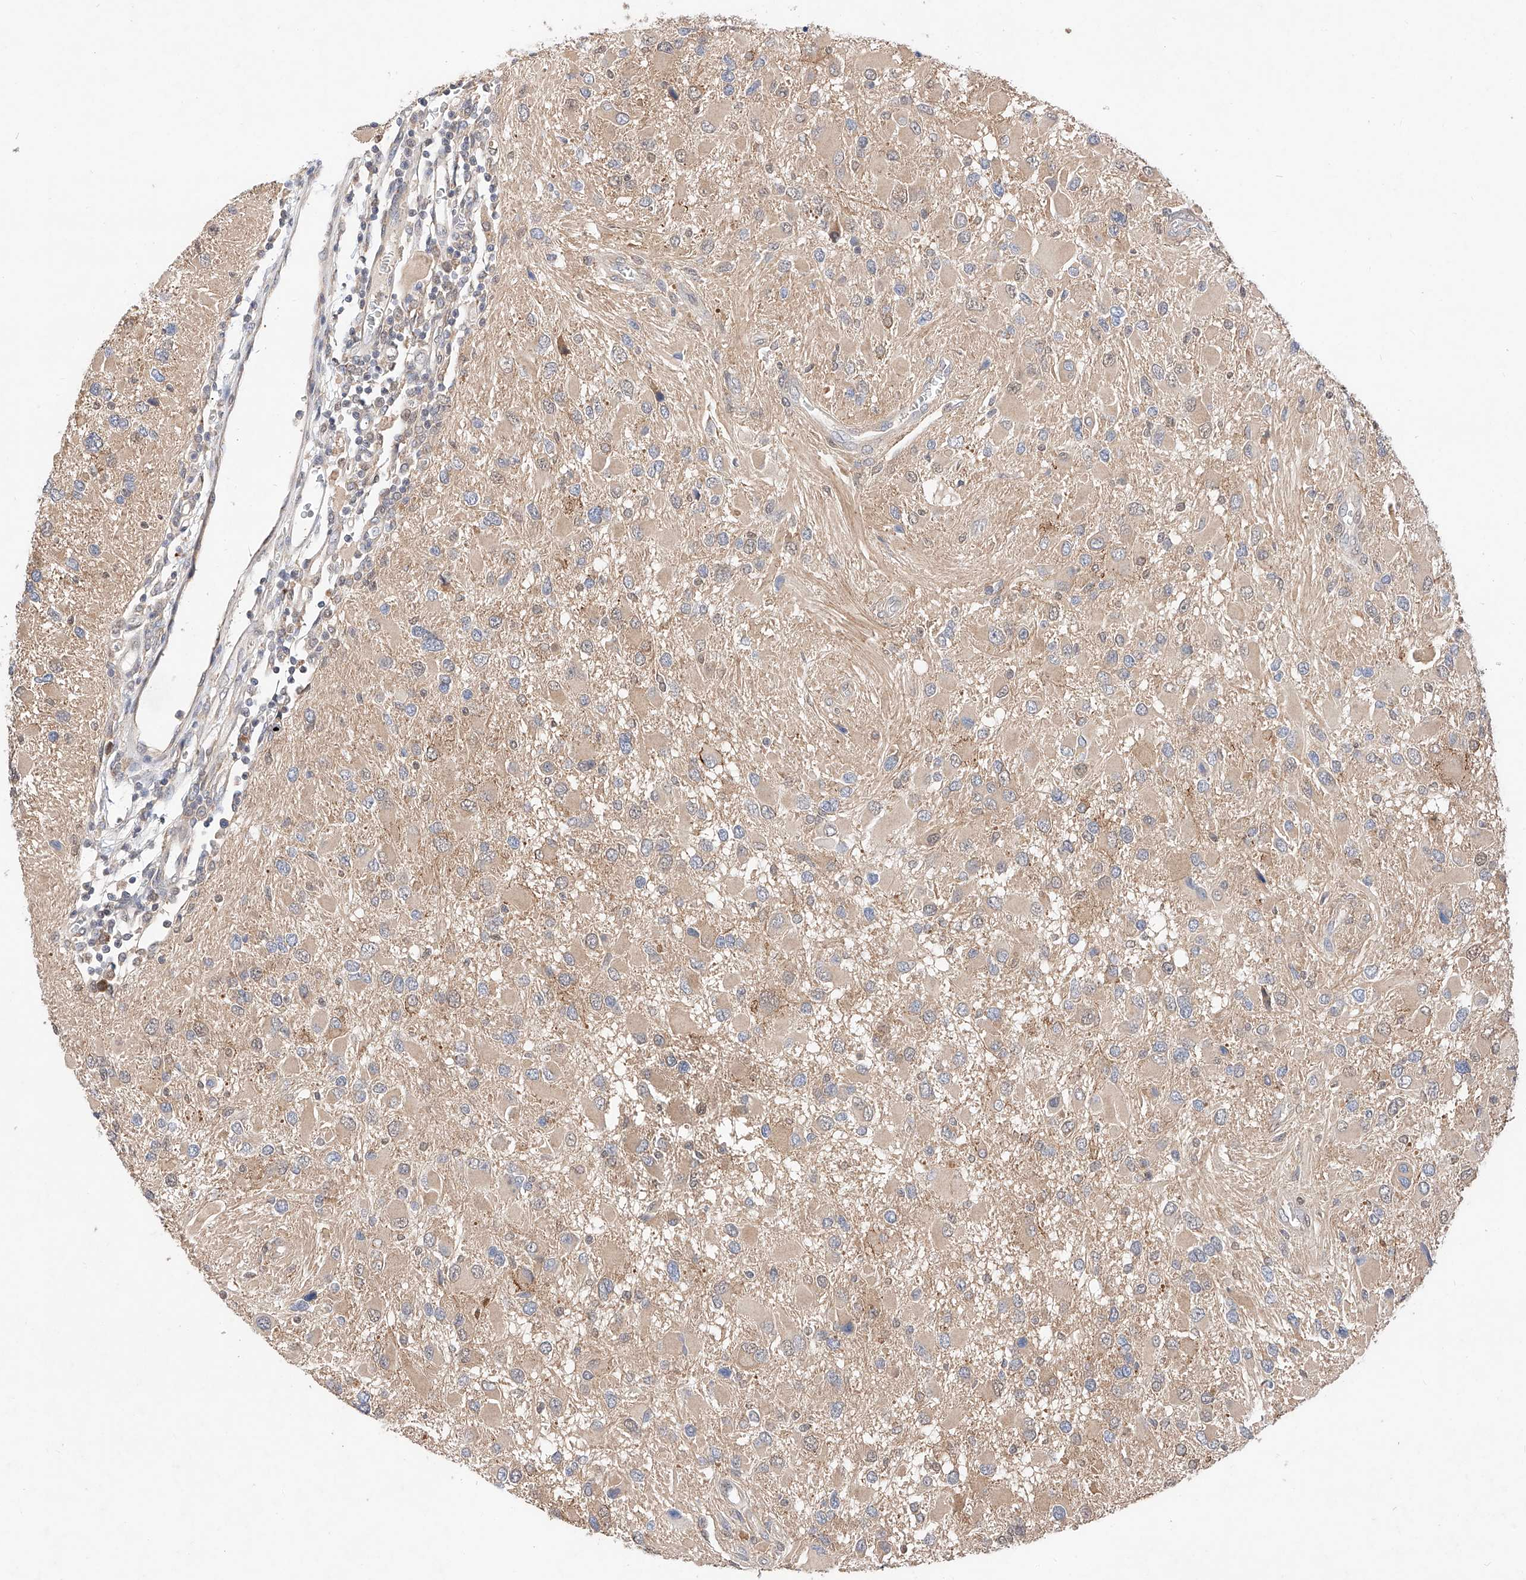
{"staining": {"intensity": "weak", "quantity": "25%-75%", "location": "cytoplasmic/membranous"}, "tissue": "glioma", "cell_type": "Tumor cells", "image_type": "cancer", "snomed": [{"axis": "morphology", "description": "Glioma, malignant, High grade"}, {"axis": "topography", "description": "Brain"}], "caption": "This is a histology image of IHC staining of glioma, which shows weak positivity in the cytoplasmic/membranous of tumor cells.", "gene": "ZSCAN4", "patient": {"sex": "male", "age": 53}}